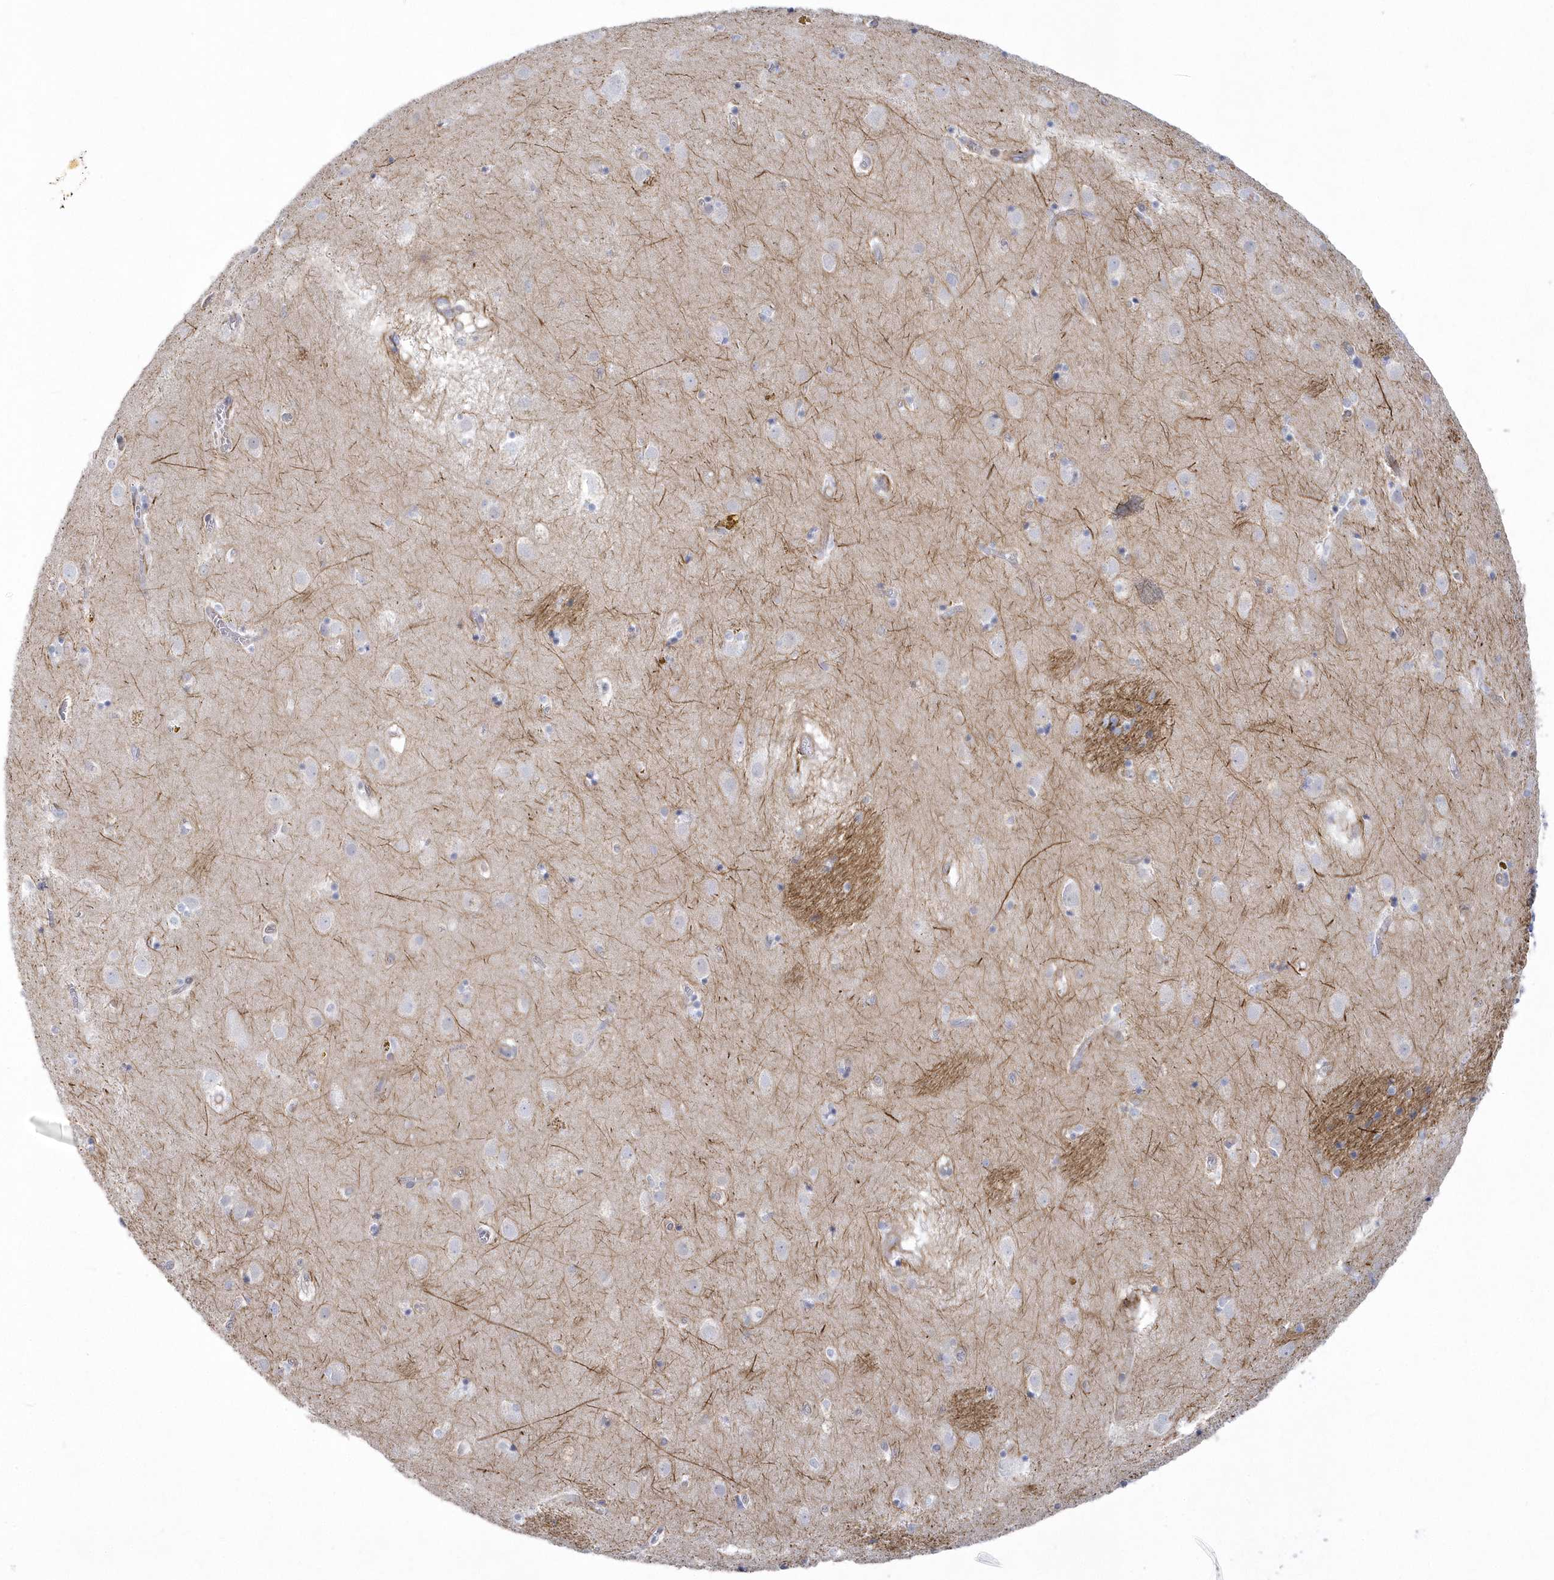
{"staining": {"intensity": "negative", "quantity": "none", "location": "none"}, "tissue": "caudate", "cell_type": "Glial cells", "image_type": "normal", "snomed": [{"axis": "morphology", "description": "Normal tissue, NOS"}, {"axis": "topography", "description": "Lateral ventricle wall"}], "caption": "Micrograph shows no significant protein positivity in glial cells of normal caudate.", "gene": "WDR27", "patient": {"sex": "male", "age": 70}}